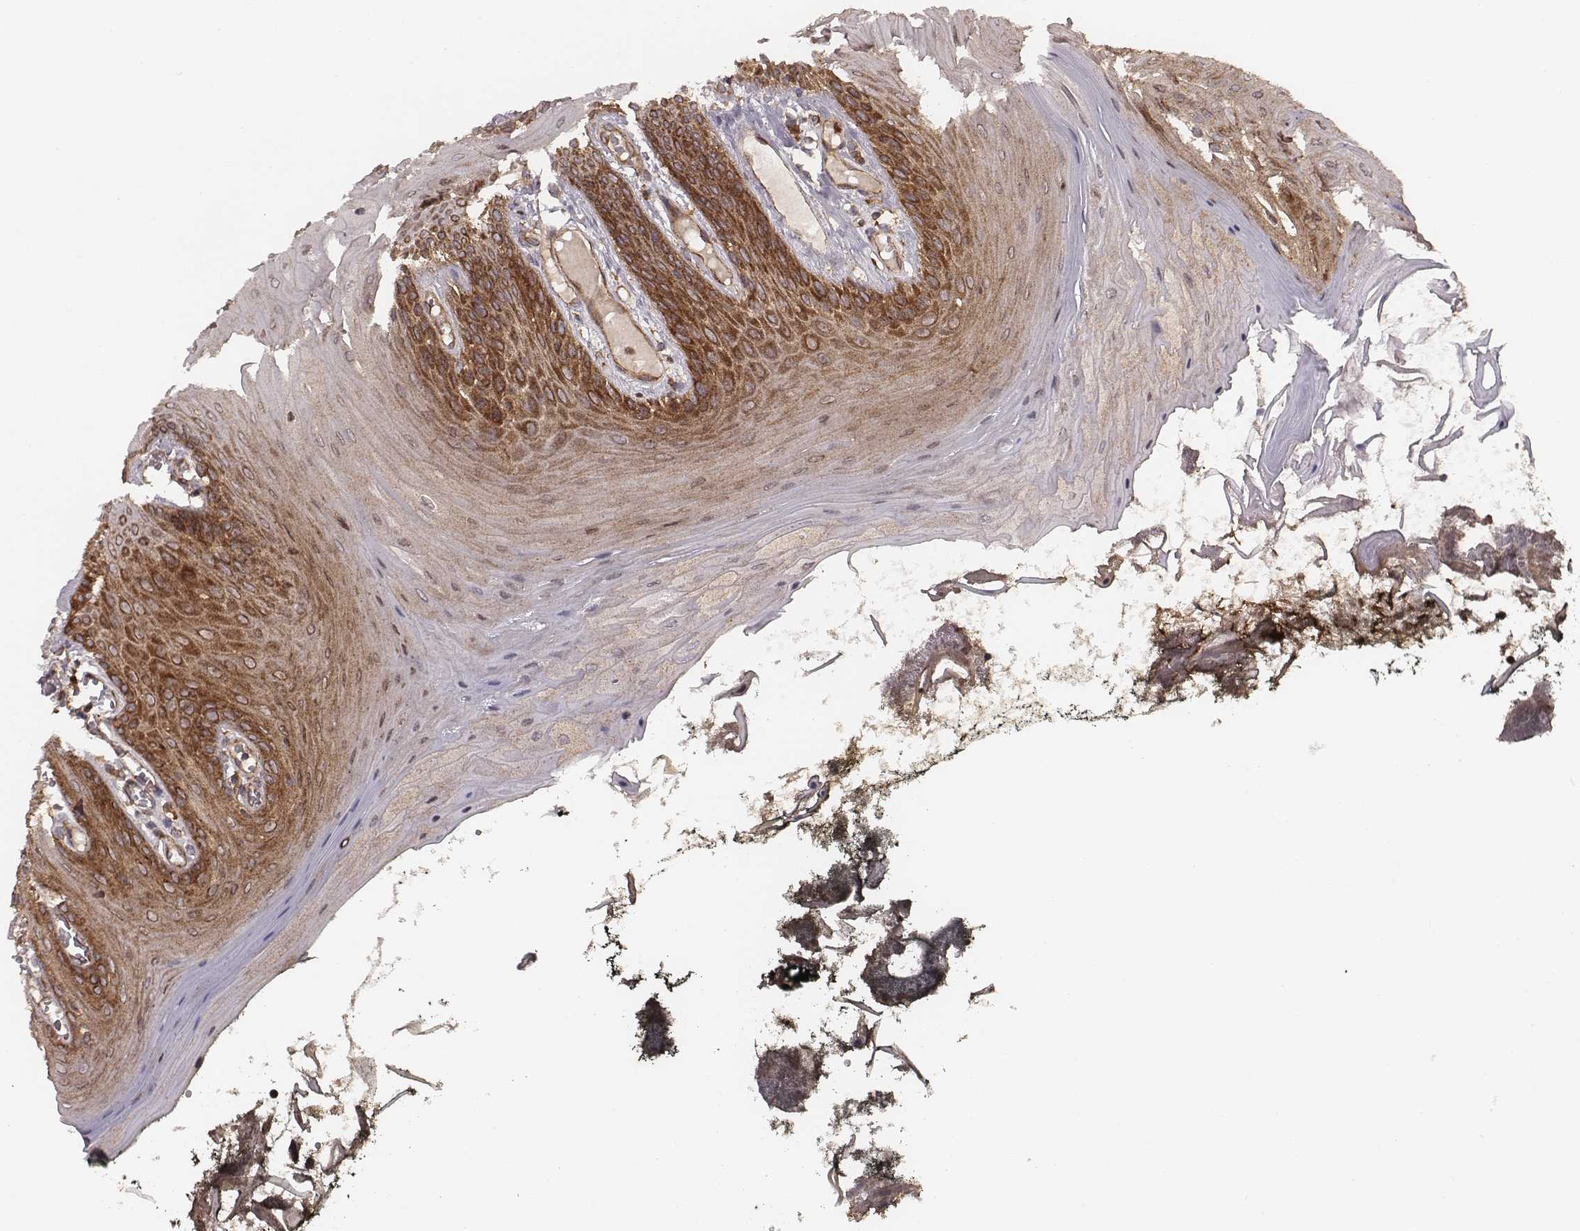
{"staining": {"intensity": "strong", "quantity": "<25%", "location": "cytoplasmic/membranous"}, "tissue": "oral mucosa", "cell_type": "Squamous epithelial cells", "image_type": "normal", "snomed": [{"axis": "morphology", "description": "Normal tissue, NOS"}, {"axis": "topography", "description": "Oral tissue"}], "caption": "Immunohistochemistry (IHC) micrograph of unremarkable oral mucosa: oral mucosa stained using IHC displays medium levels of strong protein expression localized specifically in the cytoplasmic/membranous of squamous epithelial cells, appearing as a cytoplasmic/membranous brown color.", "gene": "VPS26A", "patient": {"sex": "male", "age": 9}}